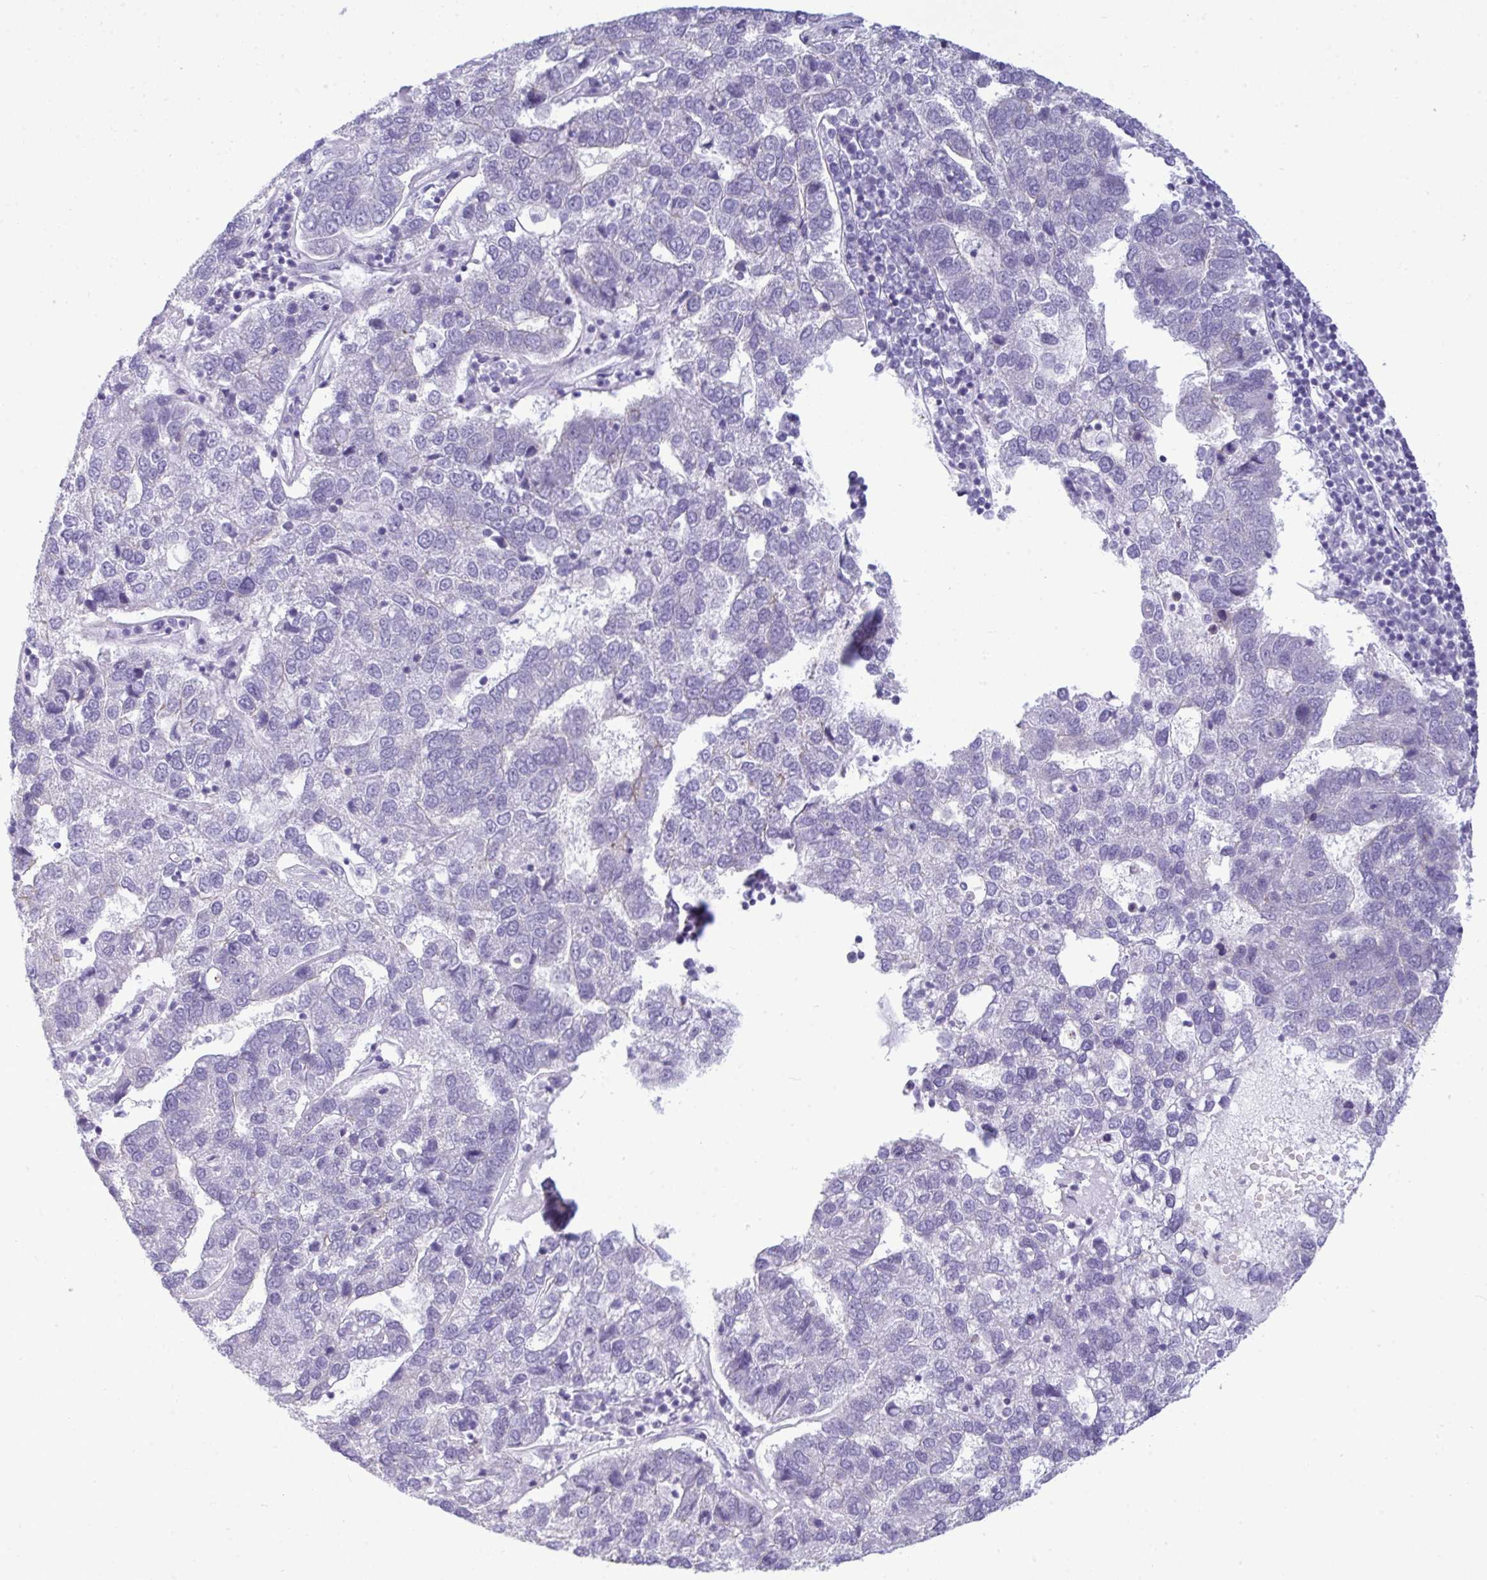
{"staining": {"intensity": "negative", "quantity": "none", "location": "none"}, "tissue": "pancreatic cancer", "cell_type": "Tumor cells", "image_type": "cancer", "snomed": [{"axis": "morphology", "description": "Adenocarcinoma, NOS"}, {"axis": "topography", "description": "Pancreas"}], "caption": "The image shows no significant expression in tumor cells of pancreatic cancer.", "gene": "MYH10", "patient": {"sex": "female", "age": 61}}